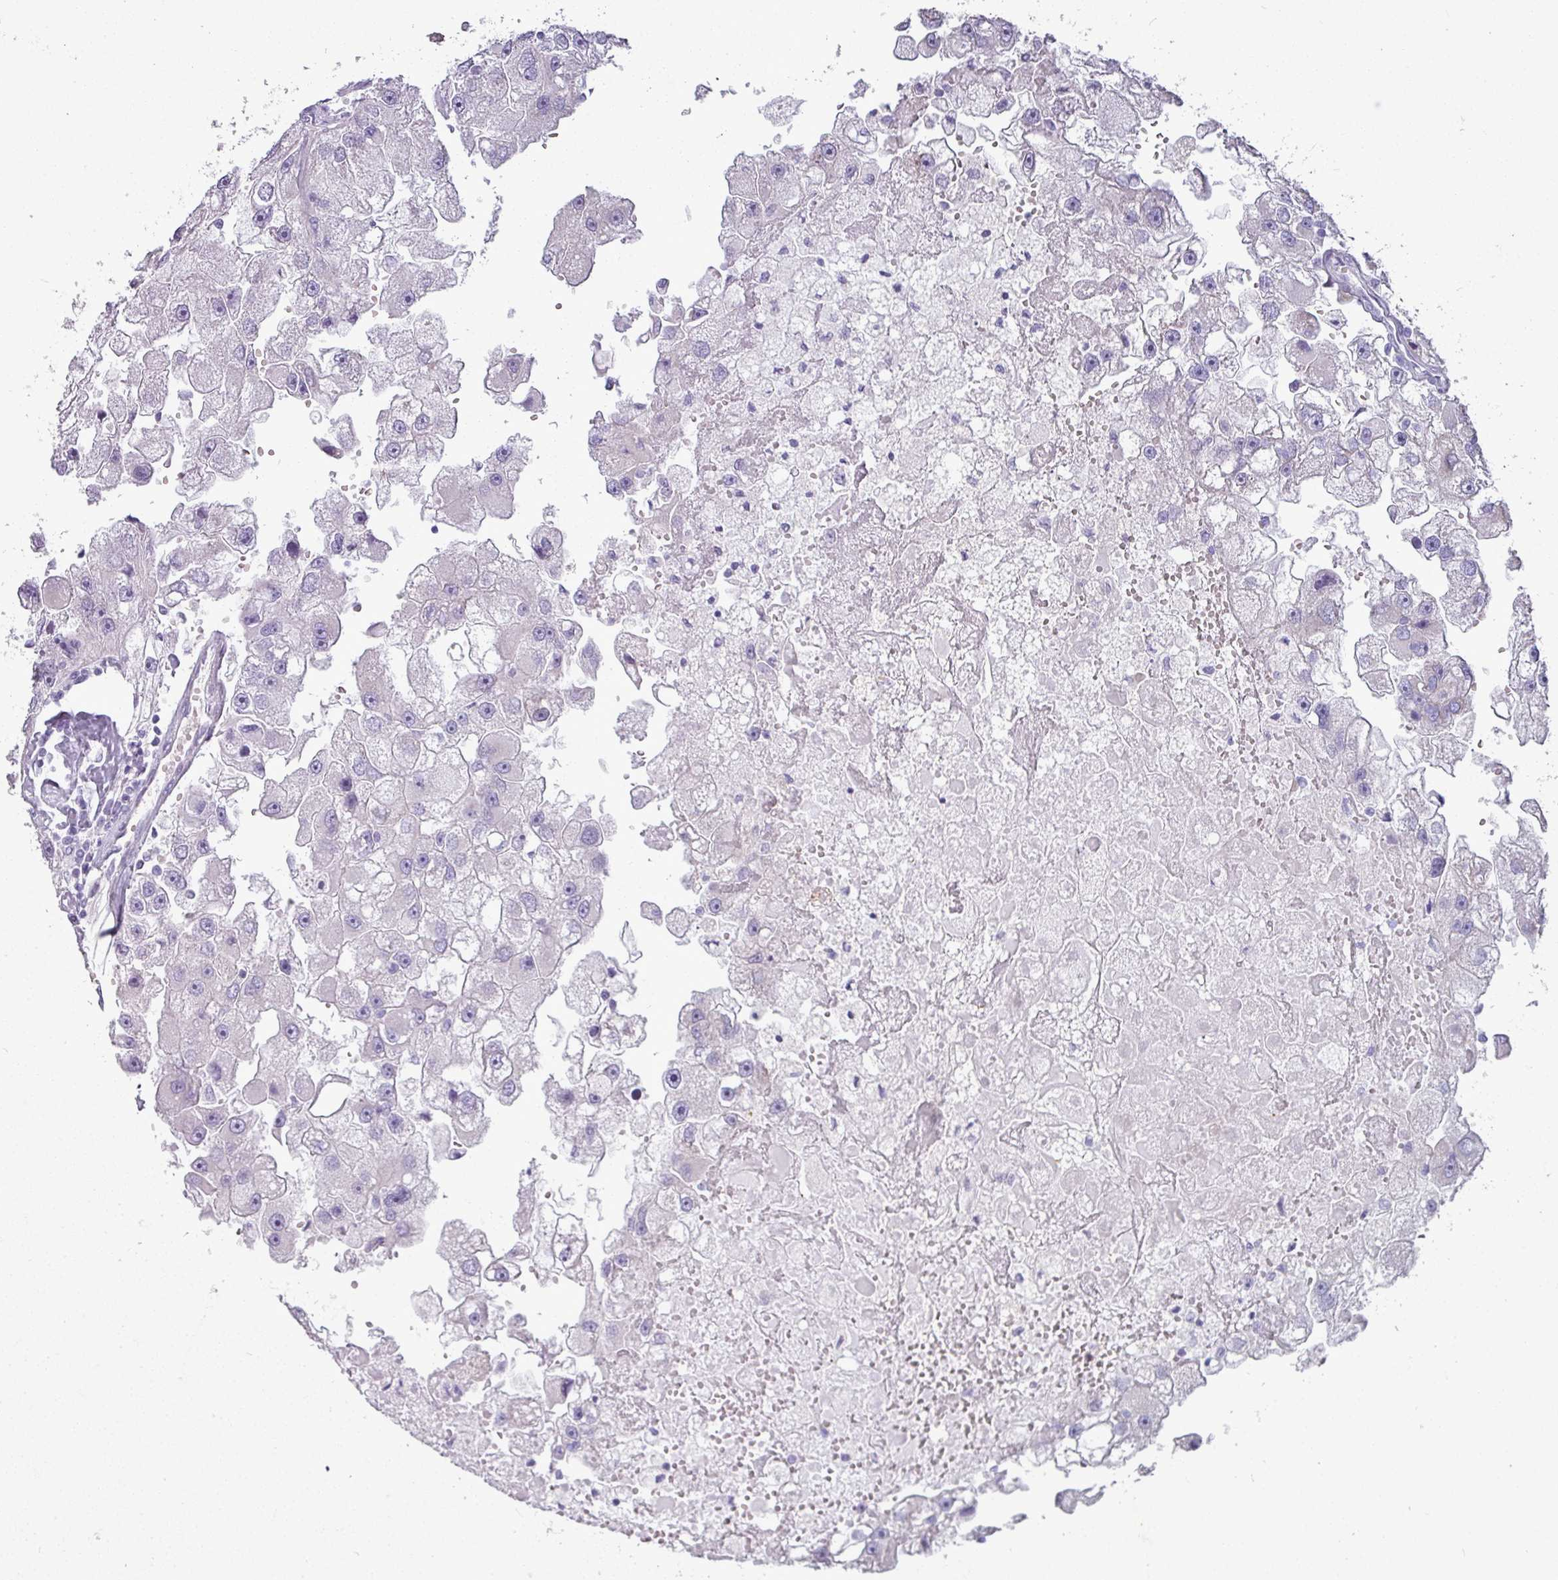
{"staining": {"intensity": "negative", "quantity": "none", "location": "none"}, "tissue": "renal cancer", "cell_type": "Tumor cells", "image_type": "cancer", "snomed": [{"axis": "morphology", "description": "Adenocarcinoma, NOS"}, {"axis": "topography", "description": "Kidney"}], "caption": "This histopathology image is of adenocarcinoma (renal) stained with IHC to label a protein in brown with the nuclei are counter-stained blue. There is no staining in tumor cells.", "gene": "PPP1R35", "patient": {"sex": "male", "age": 63}}